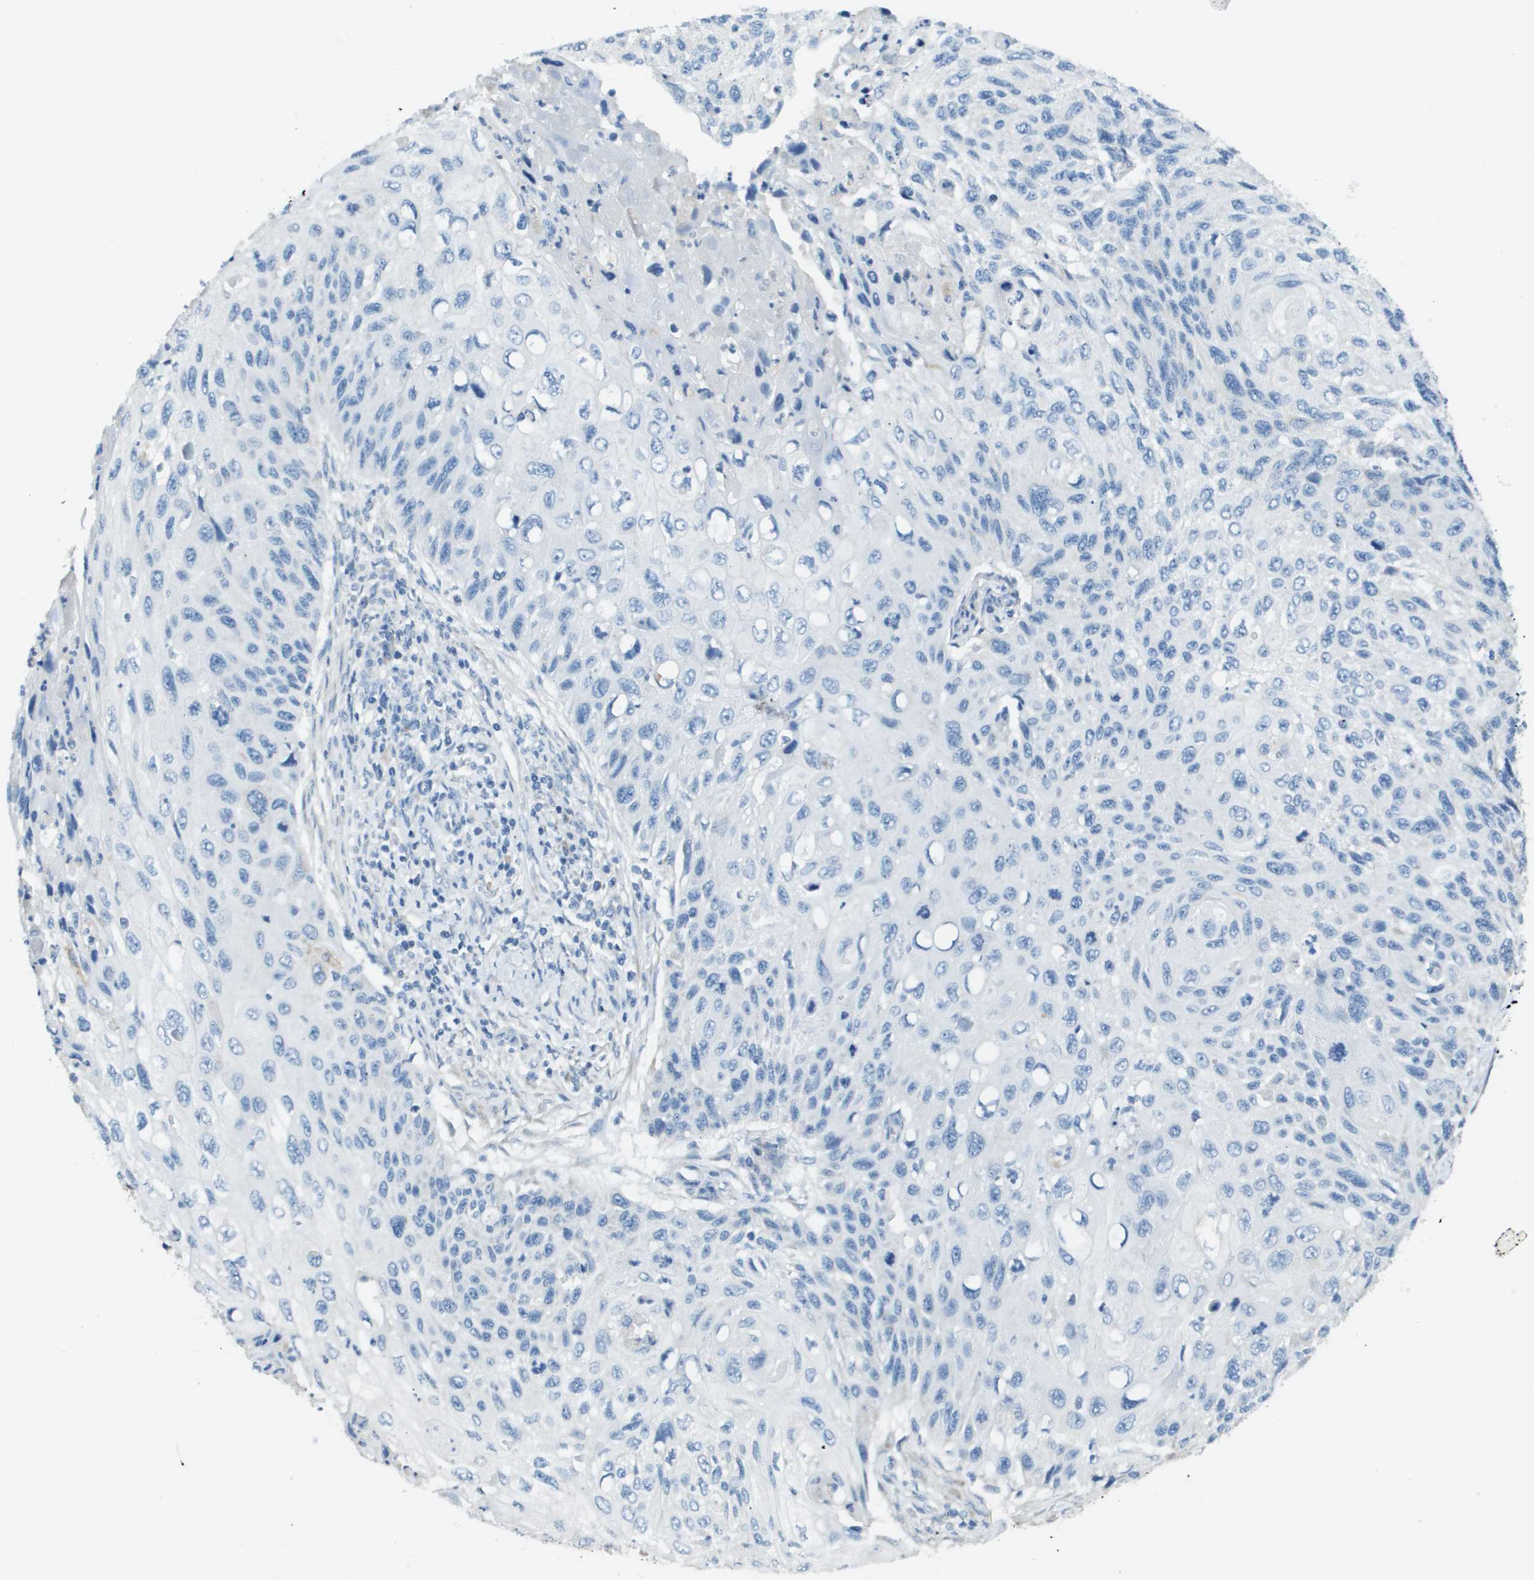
{"staining": {"intensity": "negative", "quantity": "none", "location": "none"}, "tissue": "cervical cancer", "cell_type": "Tumor cells", "image_type": "cancer", "snomed": [{"axis": "morphology", "description": "Squamous cell carcinoma, NOS"}, {"axis": "topography", "description": "Cervix"}], "caption": "IHC micrograph of neoplastic tissue: human cervical cancer stained with DAB (3,3'-diaminobenzidine) displays no significant protein expression in tumor cells.", "gene": "PTGDR2", "patient": {"sex": "female", "age": 70}}